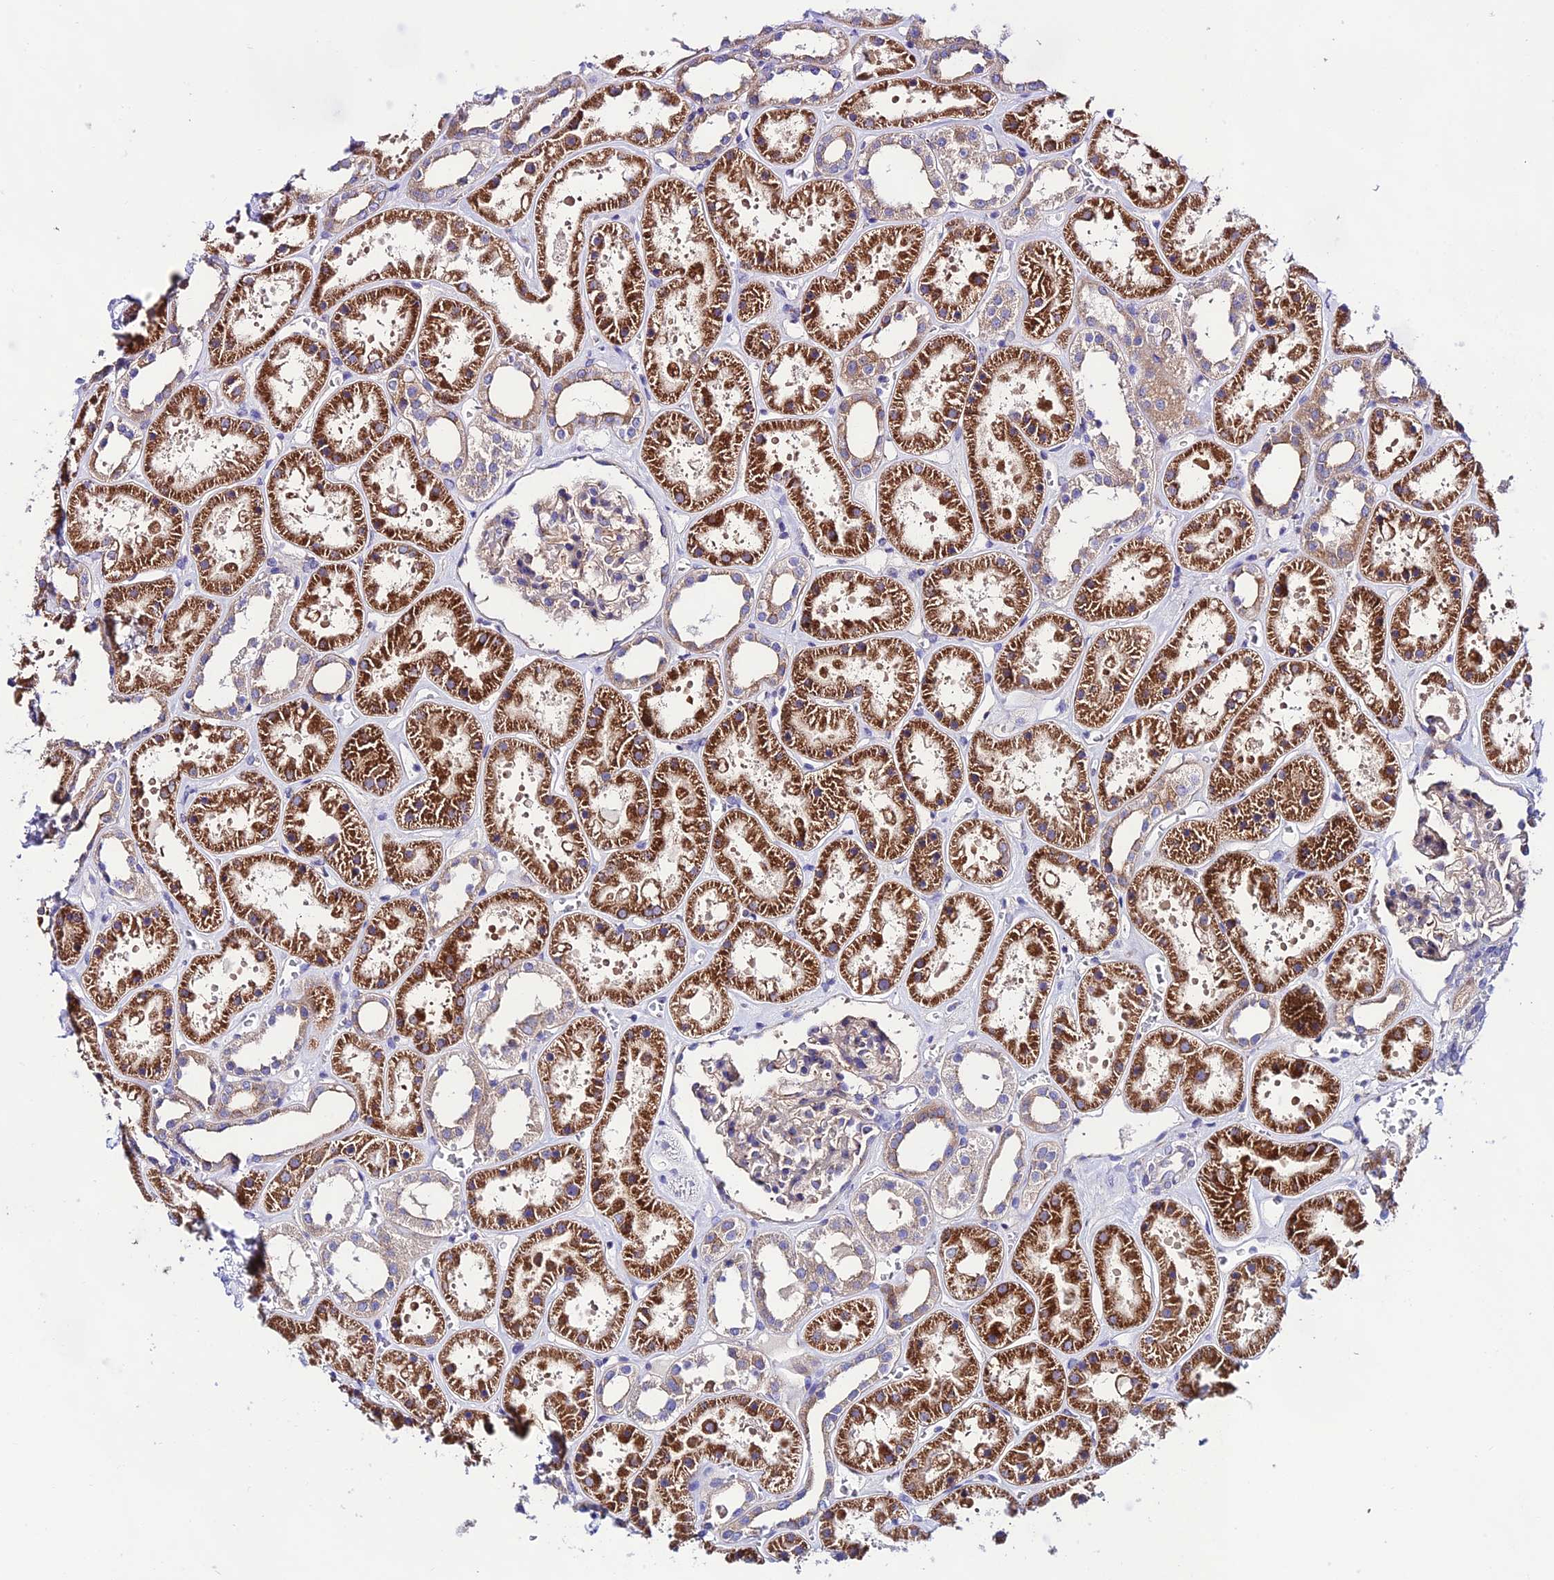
{"staining": {"intensity": "weak", "quantity": "<25%", "location": "cytoplasmic/membranous"}, "tissue": "kidney", "cell_type": "Cells in glomeruli", "image_type": "normal", "snomed": [{"axis": "morphology", "description": "Normal tissue, NOS"}, {"axis": "topography", "description": "Kidney"}], "caption": "This micrograph is of benign kidney stained with immunohistochemistry to label a protein in brown with the nuclei are counter-stained blue. There is no expression in cells in glomeruli. The staining is performed using DAB brown chromogen with nuclei counter-stained in using hematoxylin.", "gene": "LACTB2", "patient": {"sex": "female", "age": 41}}